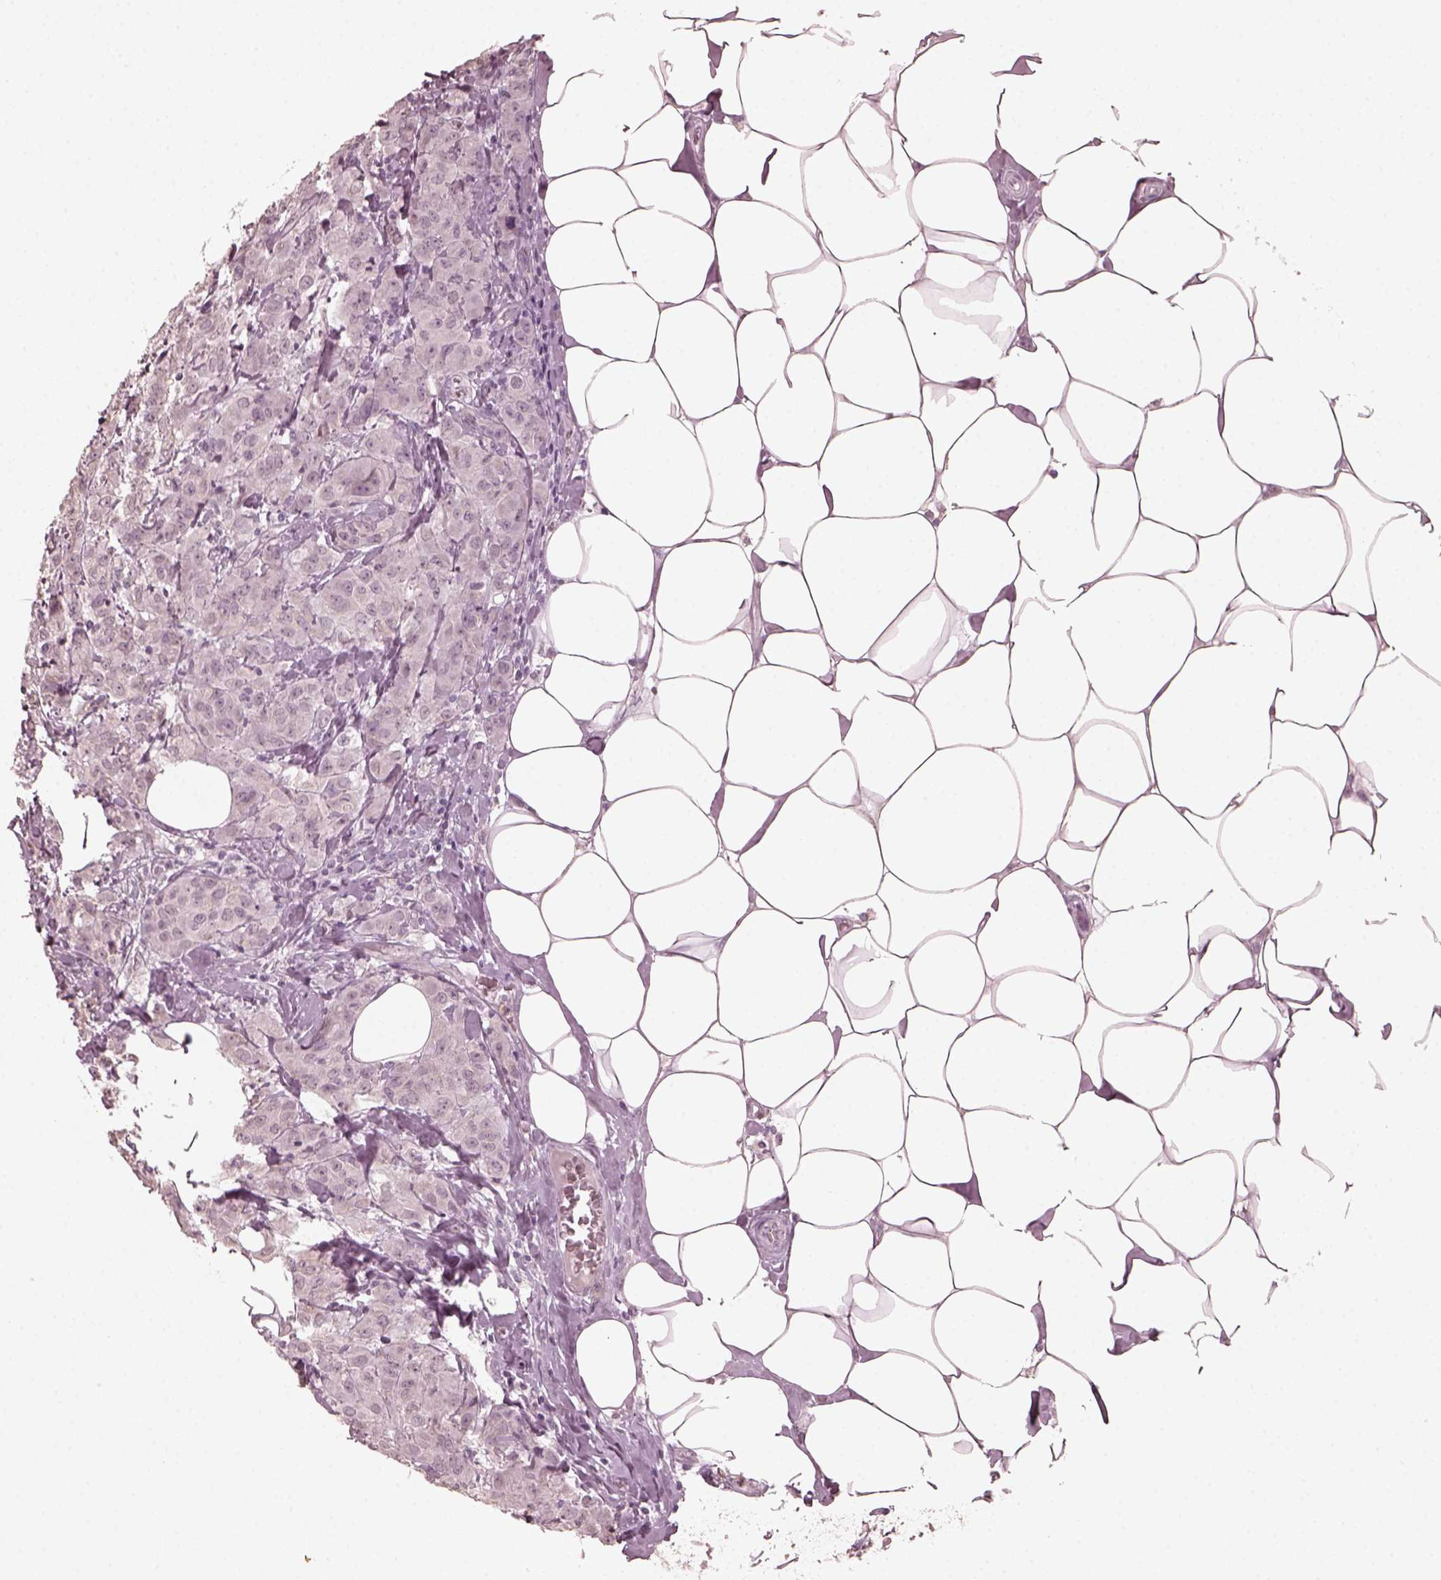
{"staining": {"intensity": "negative", "quantity": "none", "location": "none"}, "tissue": "breast cancer", "cell_type": "Tumor cells", "image_type": "cancer", "snomed": [{"axis": "morphology", "description": "Normal tissue, NOS"}, {"axis": "morphology", "description": "Duct carcinoma"}, {"axis": "topography", "description": "Breast"}], "caption": "This is a histopathology image of IHC staining of breast cancer, which shows no expression in tumor cells. (Immunohistochemistry, brightfield microscopy, high magnification).", "gene": "KRT79", "patient": {"sex": "female", "age": 43}}